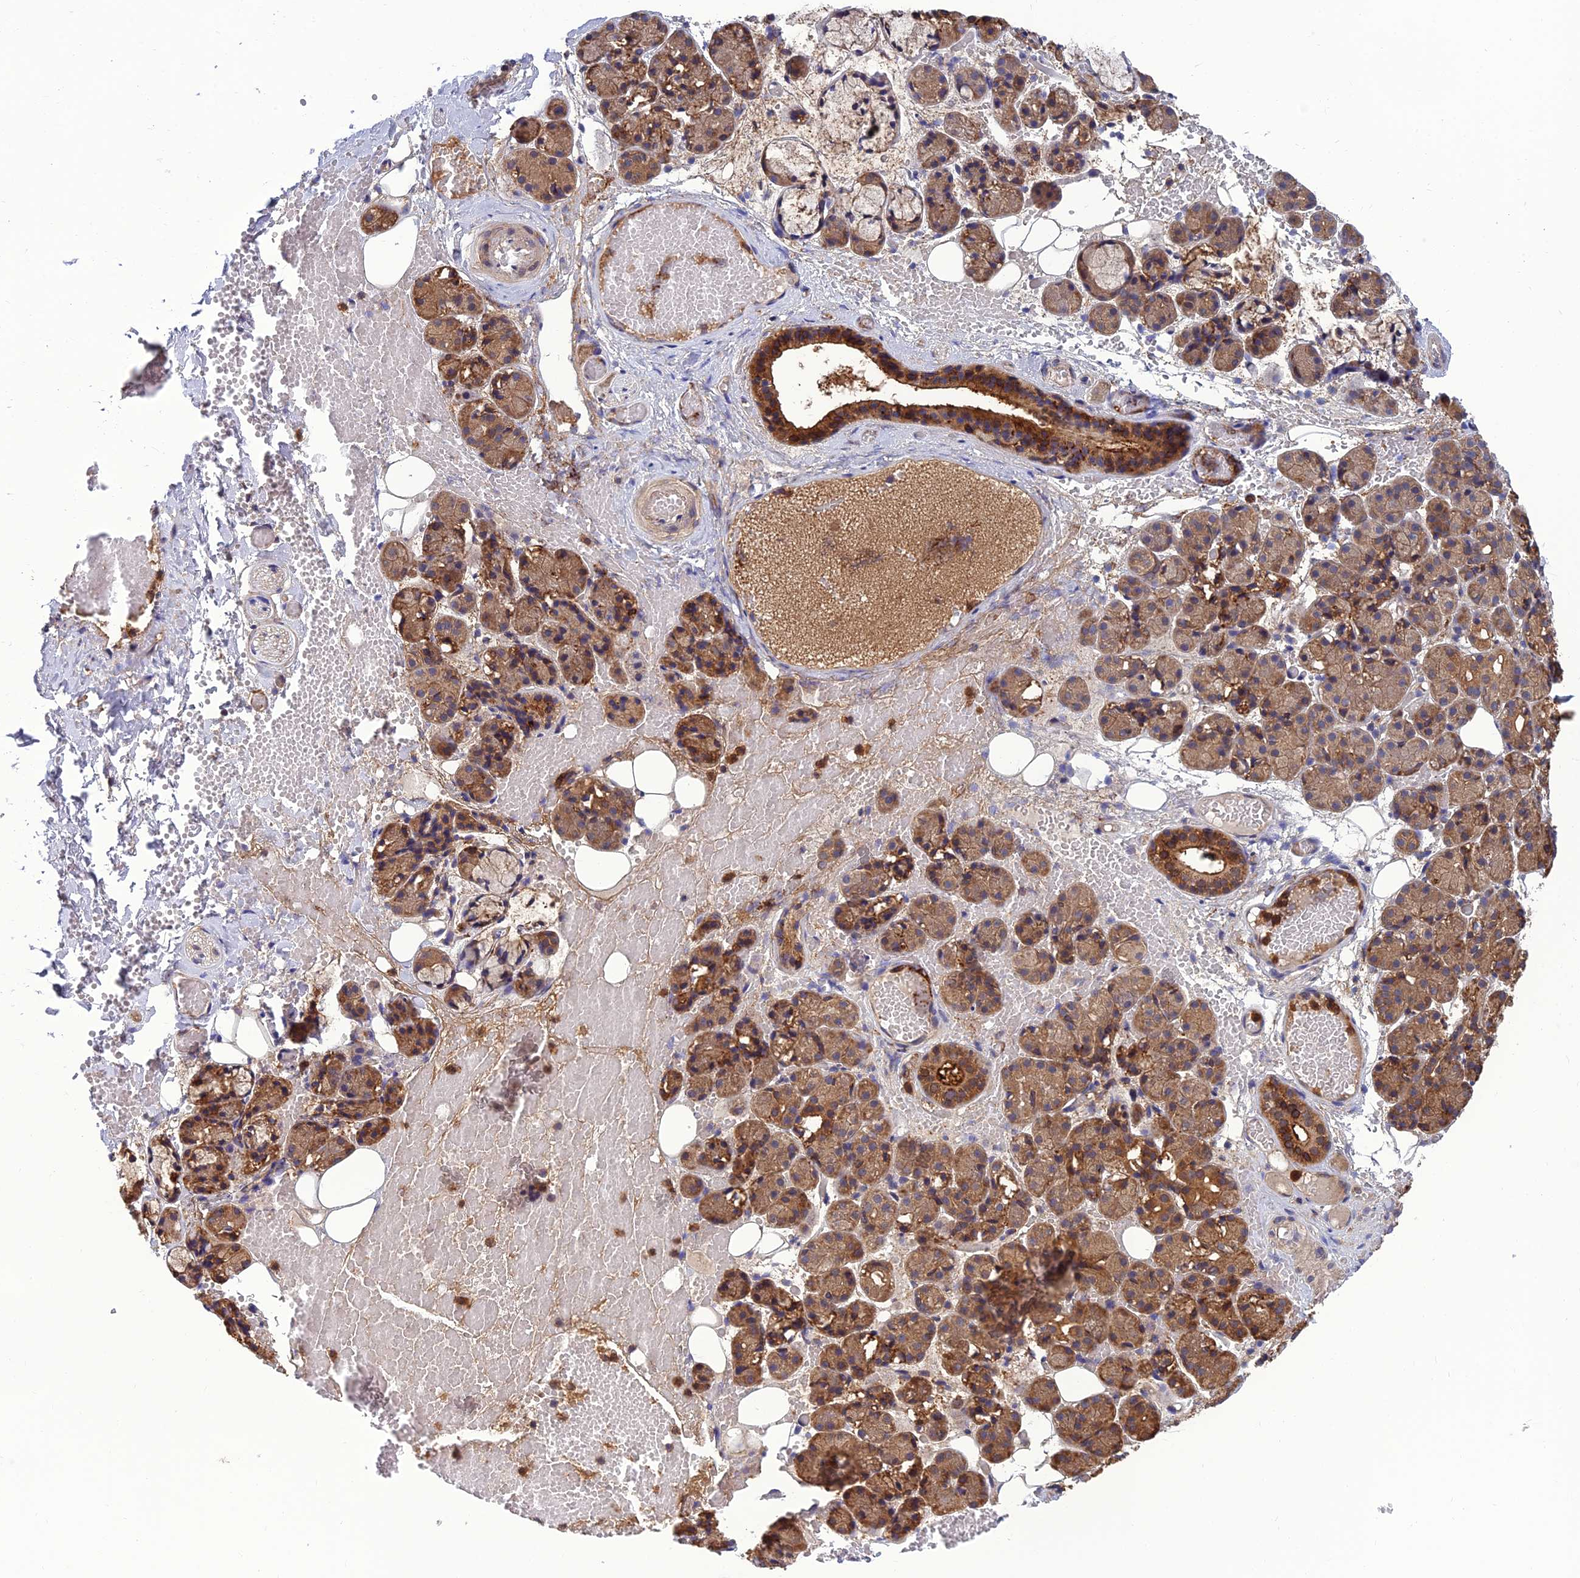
{"staining": {"intensity": "strong", "quantity": "25%-75%", "location": "cytoplasmic/membranous,nuclear"}, "tissue": "salivary gland", "cell_type": "Glandular cells", "image_type": "normal", "snomed": [{"axis": "morphology", "description": "Normal tissue, NOS"}, {"axis": "topography", "description": "Salivary gland"}], "caption": "This photomicrograph demonstrates immunohistochemistry staining of benign human salivary gland, with high strong cytoplasmic/membranous,nuclear staining in approximately 25%-75% of glandular cells.", "gene": "UMAD1", "patient": {"sex": "male", "age": 63}}